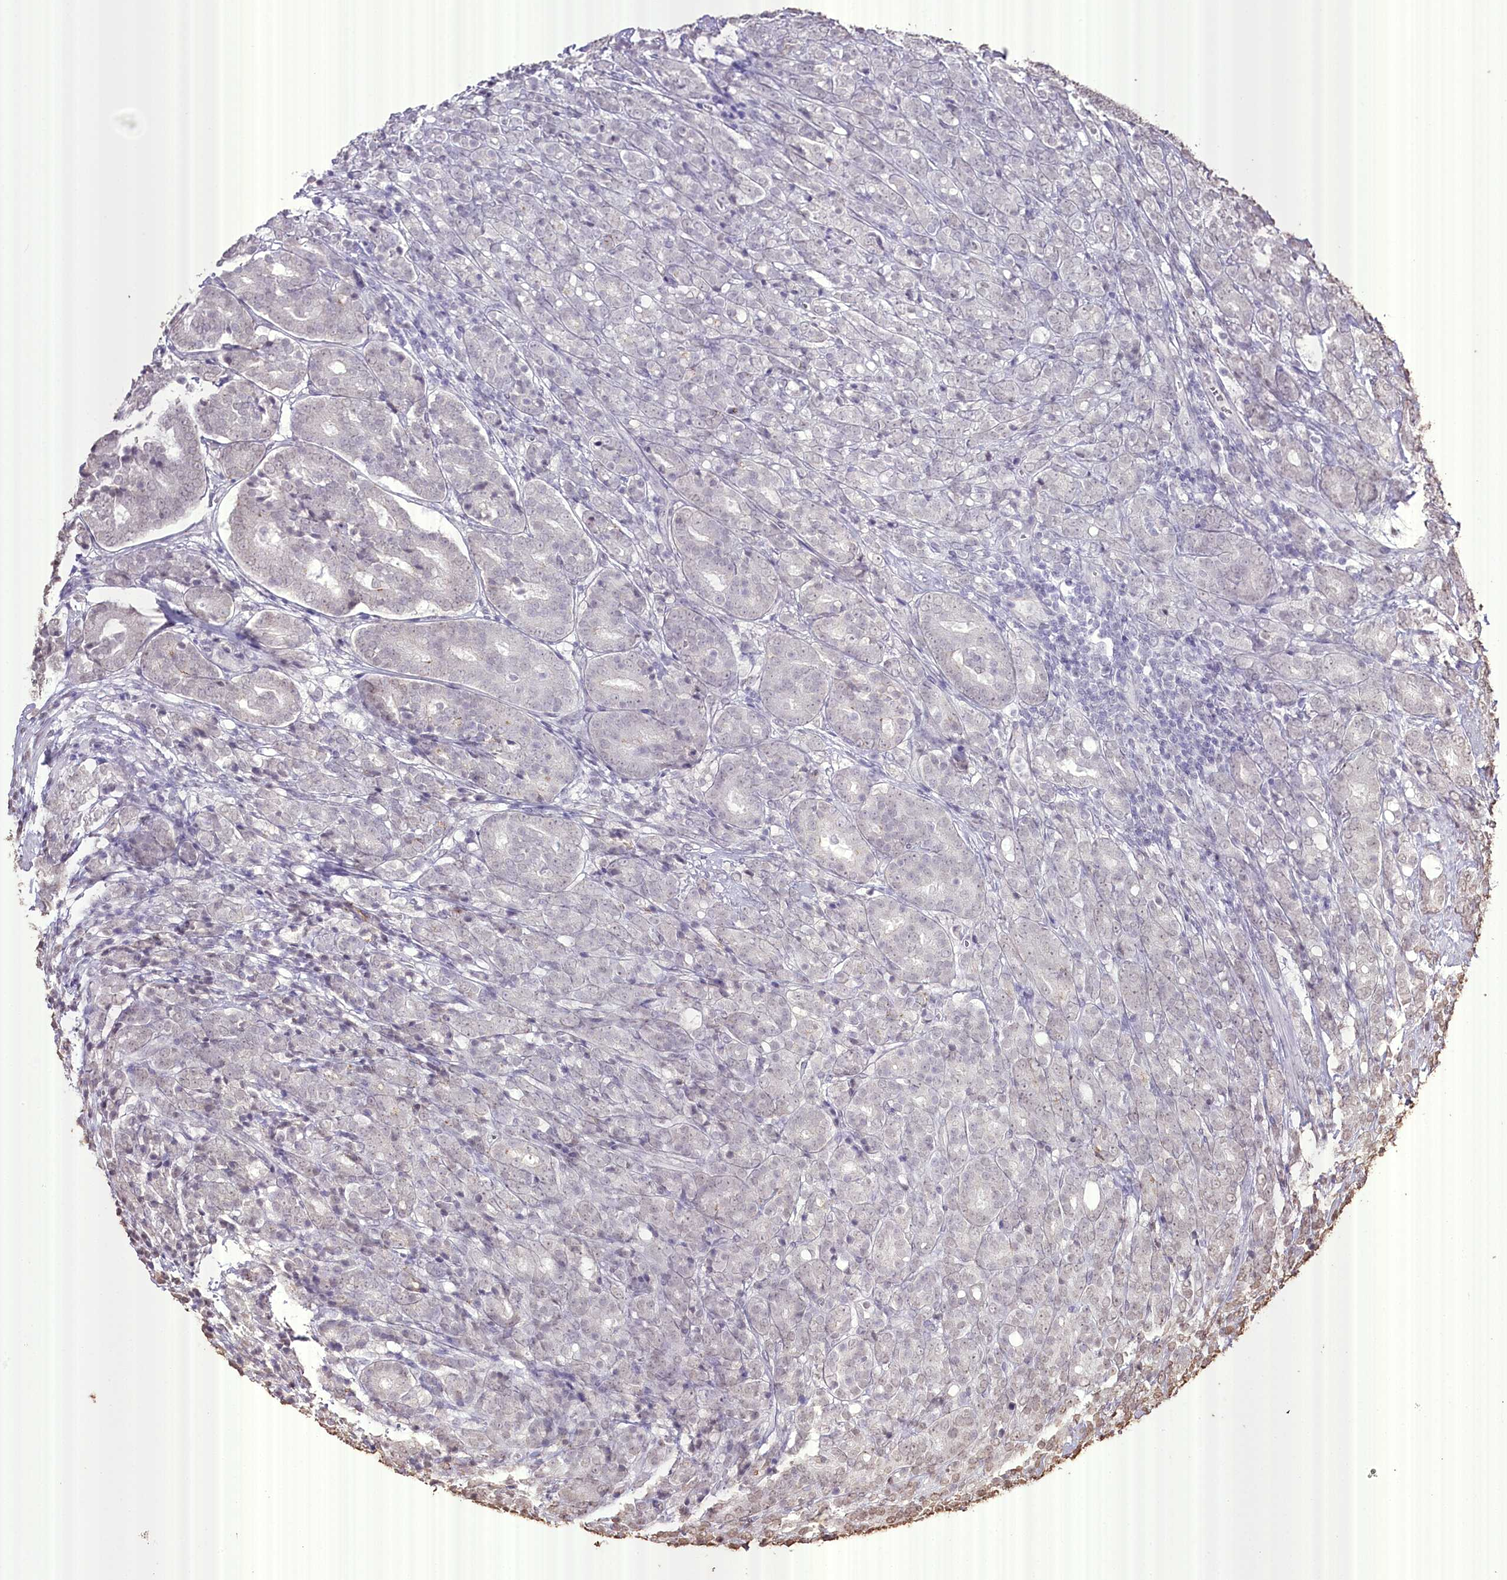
{"staining": {"intensity": "negative", "quantity": "none", "location": "none"}, "tissue": "prostate cancer", "cell_type": "Tumor cells", "image_type": "cancer", "snomed": [{"axis": "morphology", "description": "Adenocarcinoma, High grade"}, {"axis": "topography", "description": "Prostate"}], "caption": "Immunohistochemical staining of prostate cancer displays no significant staining in tumor cells.", "gene": "SLC39A10", "patient": {"sex": "male", "age": 62}}